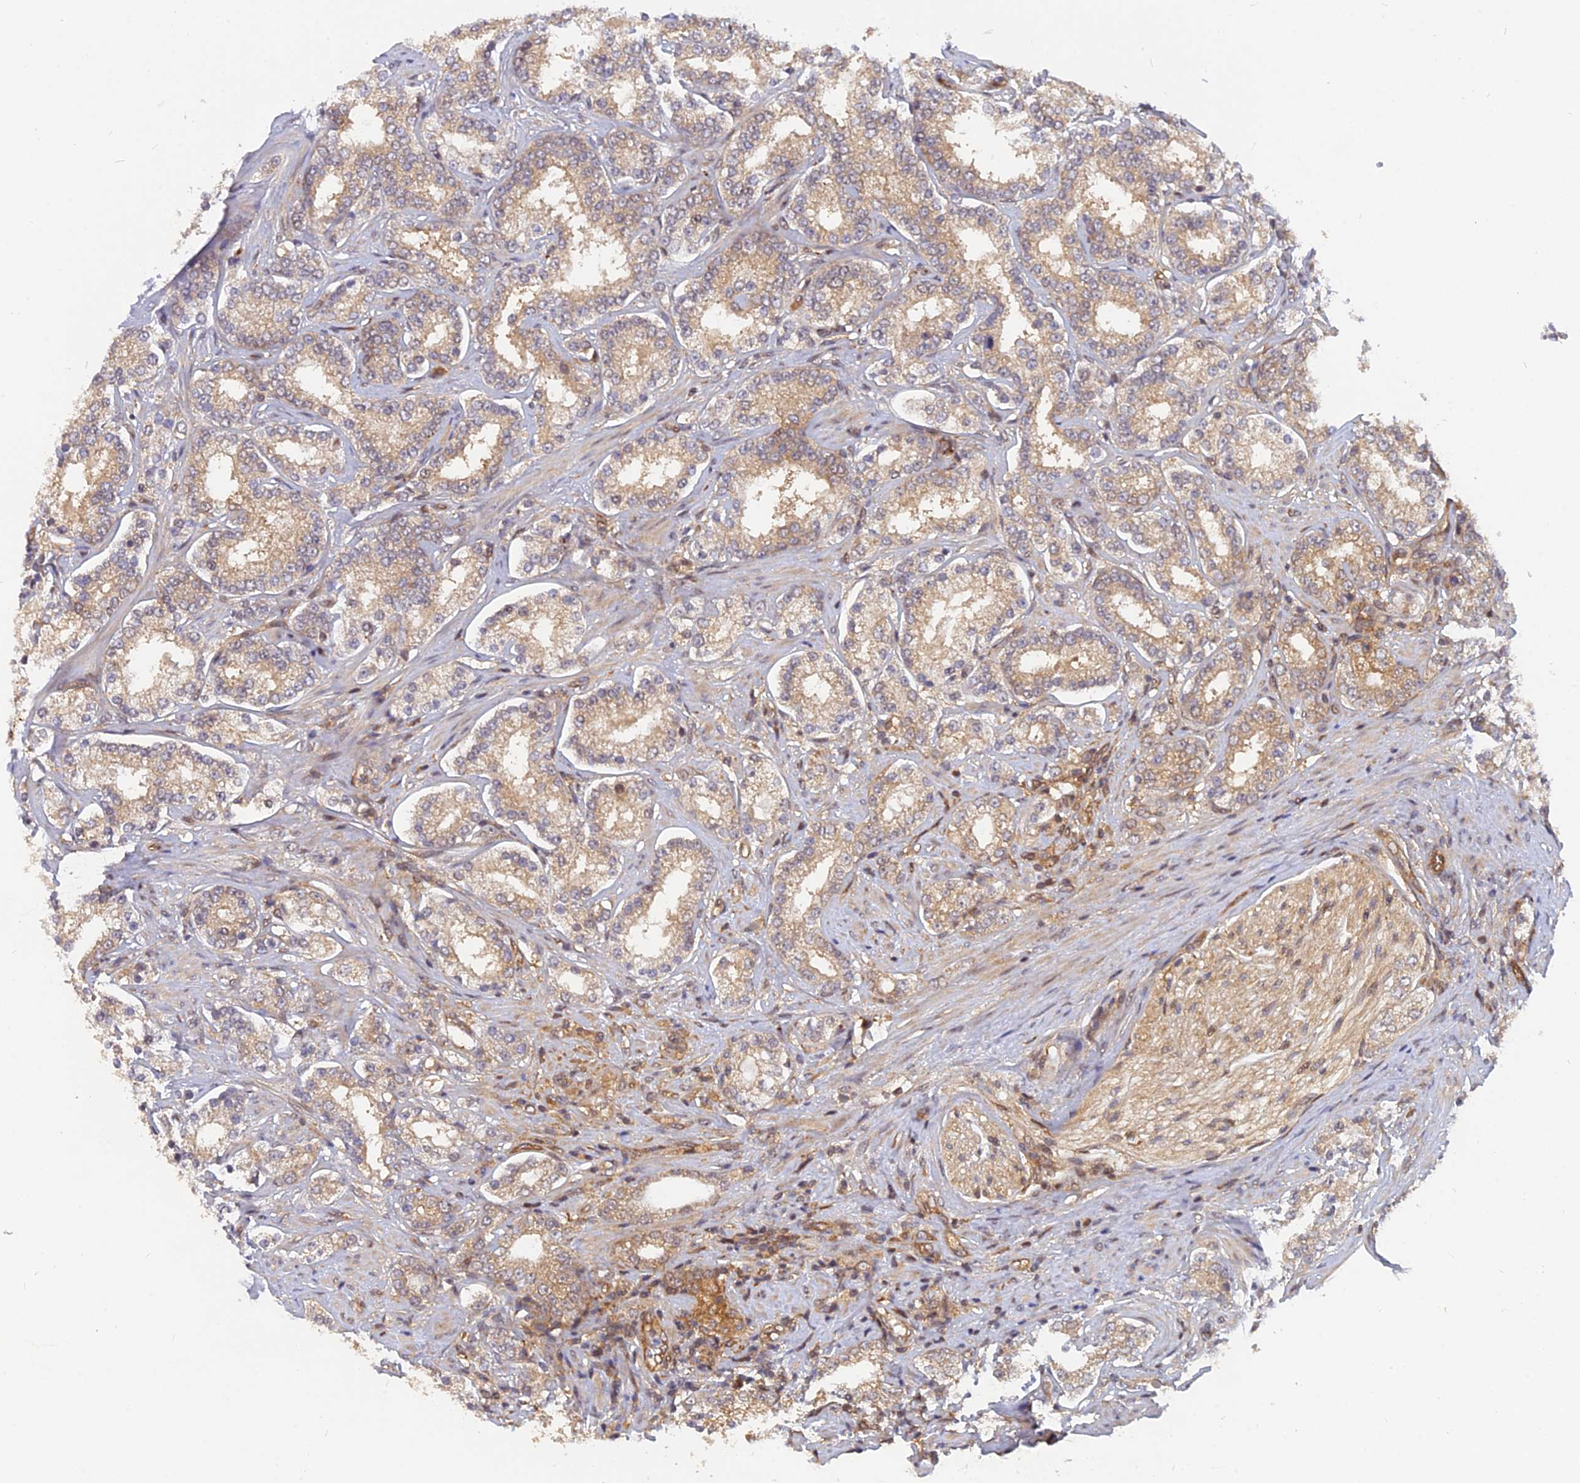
{"staining": {"intensity": "moderate", "quantity": ">75%", "location": "cytoplasmic/membranous"}, "tissue": "prostate cancer", "cell_type": "Tumor cells", "image_type": "cancer", "snomed": [{"axis": "morphology", "description": "Normal tissue, NOS"}, {"axis": "morphology", "description": "Adenocarcinoma, High grade"}, {"axis": "topography", "description": "Prostate"}], "caption": "Prostate cancer stained with a protein marker demonstrates moderate staining in tumor cells.", "gene": "ARL2BP", "patient": {"sex": "male", "age": 83}}